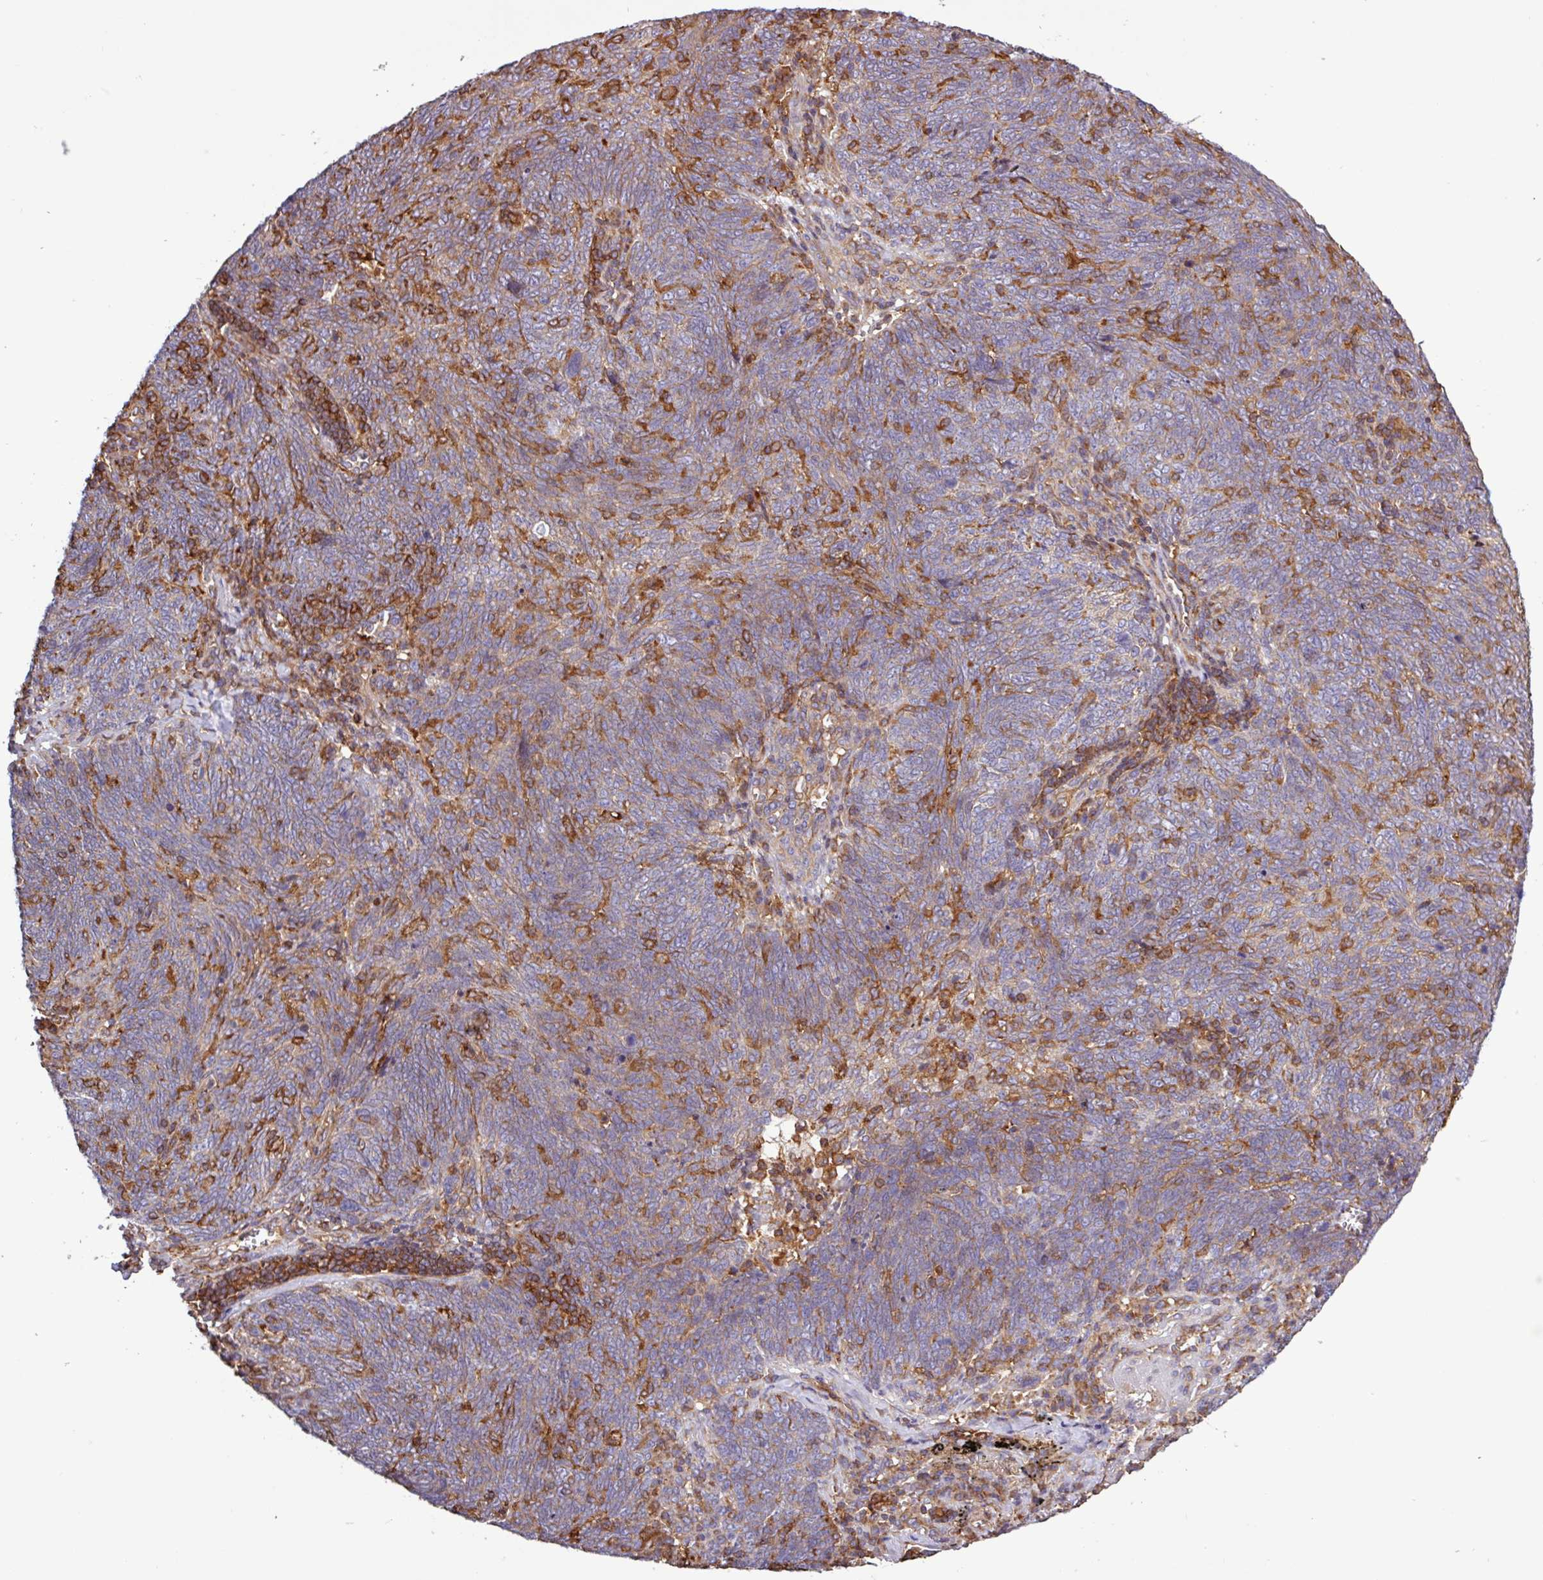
{"staining": {"intensity": "weak", "quantity": "25%-75%", "location": "cytoplasmic/membranous"}, "tissue": "lung cancer", "cell_type": "Tumor cells", "image_type": "cancer", "snomed": [{"axis": "morphology", "description": "Squamous cell carcinoma, NOS"}, {"axis": "topography", "description": "Lung"}], "caption": "Immunohistochemical staining of lung cancer (squamous cell carcinoma) demonstrates weak cytoplasmic/membranous protein positivity in approximately 25%-75% of tumor cells. (DAB (3,3'-diaminobenzidine) IHC, brown staining for protein, blue staining for nuclei).", "gene": "ACTR3", "patient": {"sex": "female", "age": 72}}